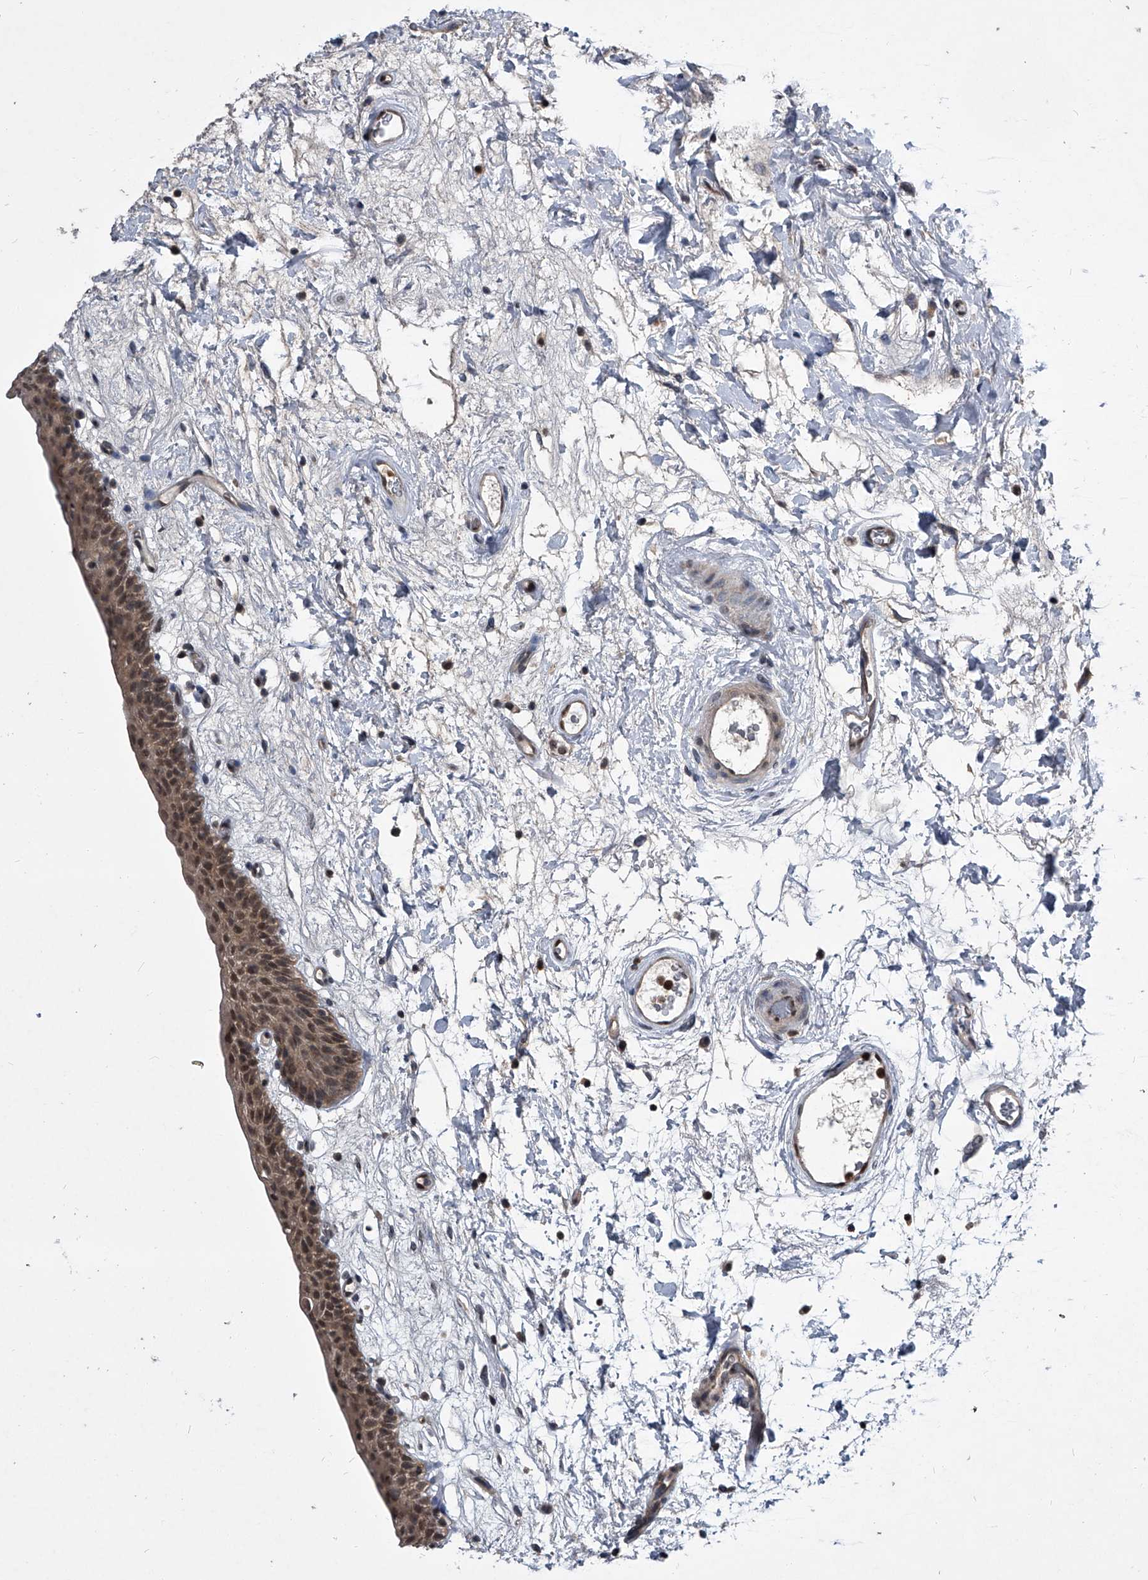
{"staining": {"intensity": "moderate", "quantity": ">75%", "location": "cytoplasmic/membranous,nuclear"}, "tissue": "urinary bladder", "cell_type": "Urothelial cells", "image_type": "normal", "snomed": [{"axis": "morphology", "description": "Normal tissue, NOS"}, {"axis": "topography", "description": "Urinary bladder"}], "caption": "Moderate cytoplasmic/membranous,nuclear staining is seen in about >75% of urothelial cells in benign urinary bladder.", "gene": "TSNAX", "patient": {"sex": "male", "age": 83}}